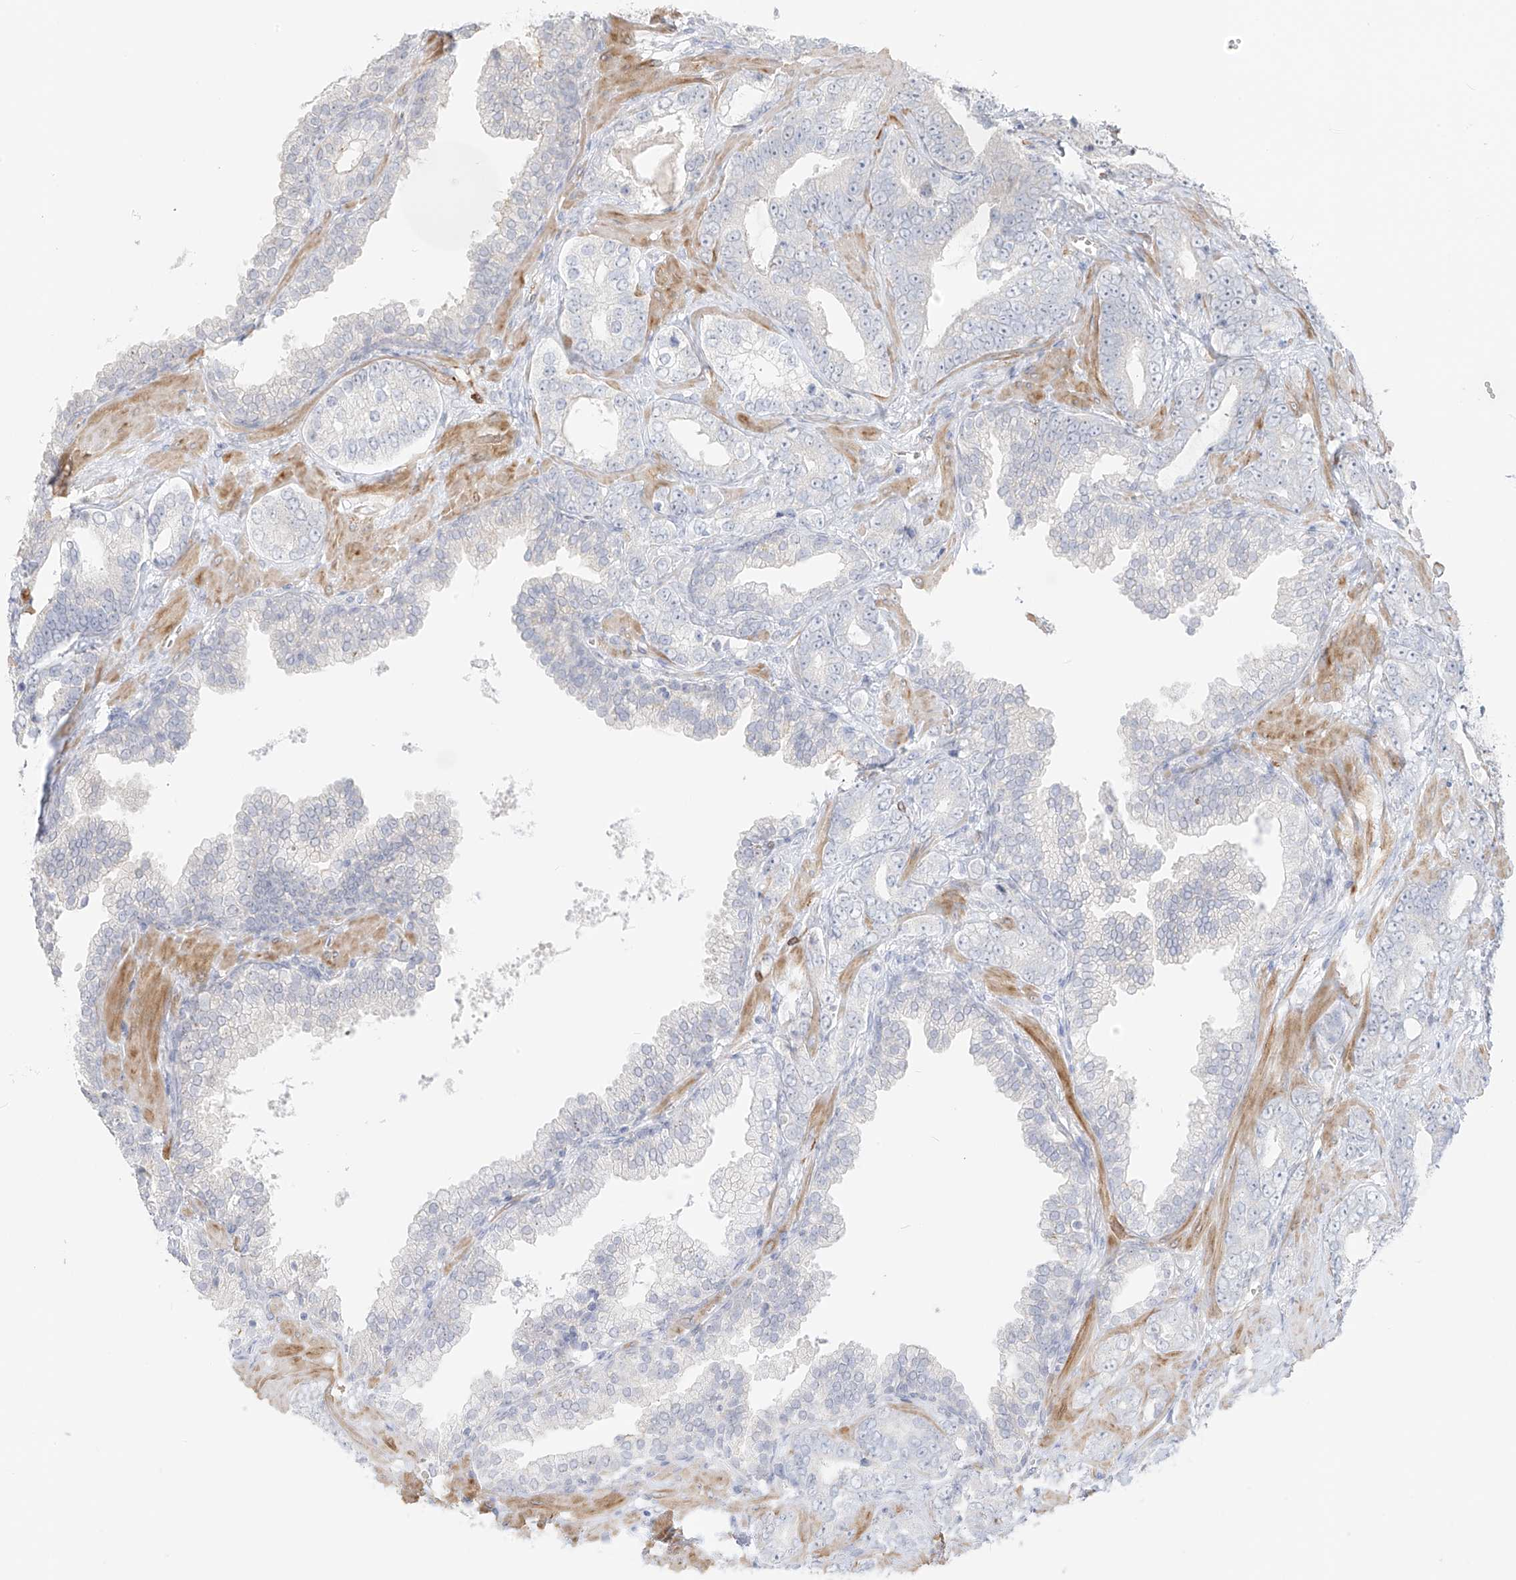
{"staining": {"intensity": "negative", "quantity": "none", "location": "none"}, "tissue": "prostate cancer", "cell_type": "Tumor cells", "image_type": "cancer", "snomed": [{"axis": "morphology", "description": "Adenocarcinoma, High grade"}, {"axis": "topography", "description": "Prostate"}], "caption": "An immunohistochemistry (IHC) image of prostate cancer (high-grade adenocarcinoma) is shown. There is no staining in tumor cells of prostate cancer (high-grade adenocarcinoma).", "gene": "C11orf87", "patient": {"sex": "male", "age": 62}}